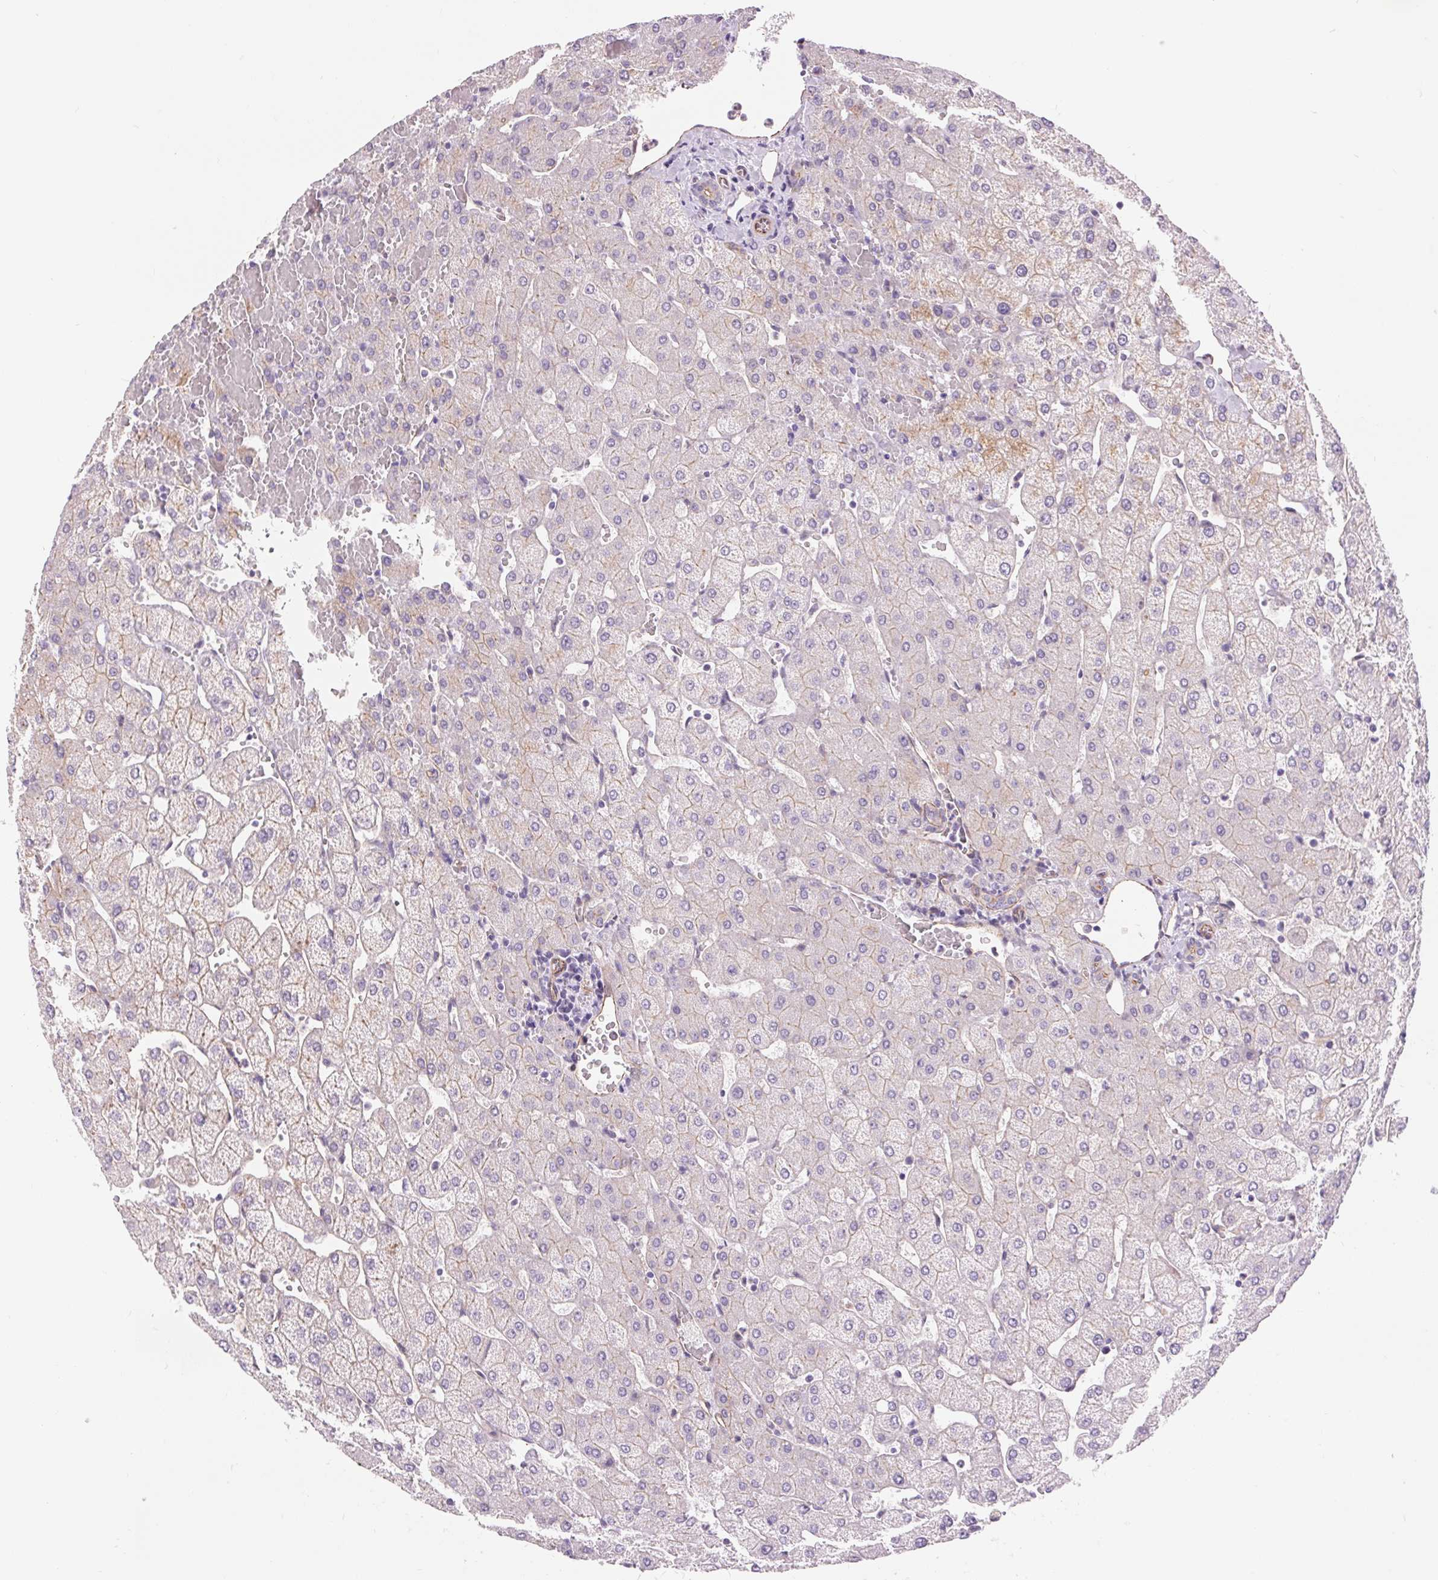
{"staining": {"intensity": "weak", "quantity": "25%-75%", "location": "cytoplasmic/membranous"}, "tissue": "liver", "cell_type": "Cholangiocytes", "image_type": "normal", "snomed": [{"axis": "morphology", "description": "Normal tissue, NOS"}, {"axis": "topography", "description": "Liver"}], "caption": "Immunohistochemical staining of unremarkable human liver reveals weak cytoplasmic/membranous protein expression in about 25%-75% of cholangiocytes. The staining was performed using DAB to visualize the protein expression in brown, while the nuclei were stained in blue with hematoxylin (Magnification: 20x).", "gene": "DIXDC1", "patient": {"sex": "female", "age": 54}}